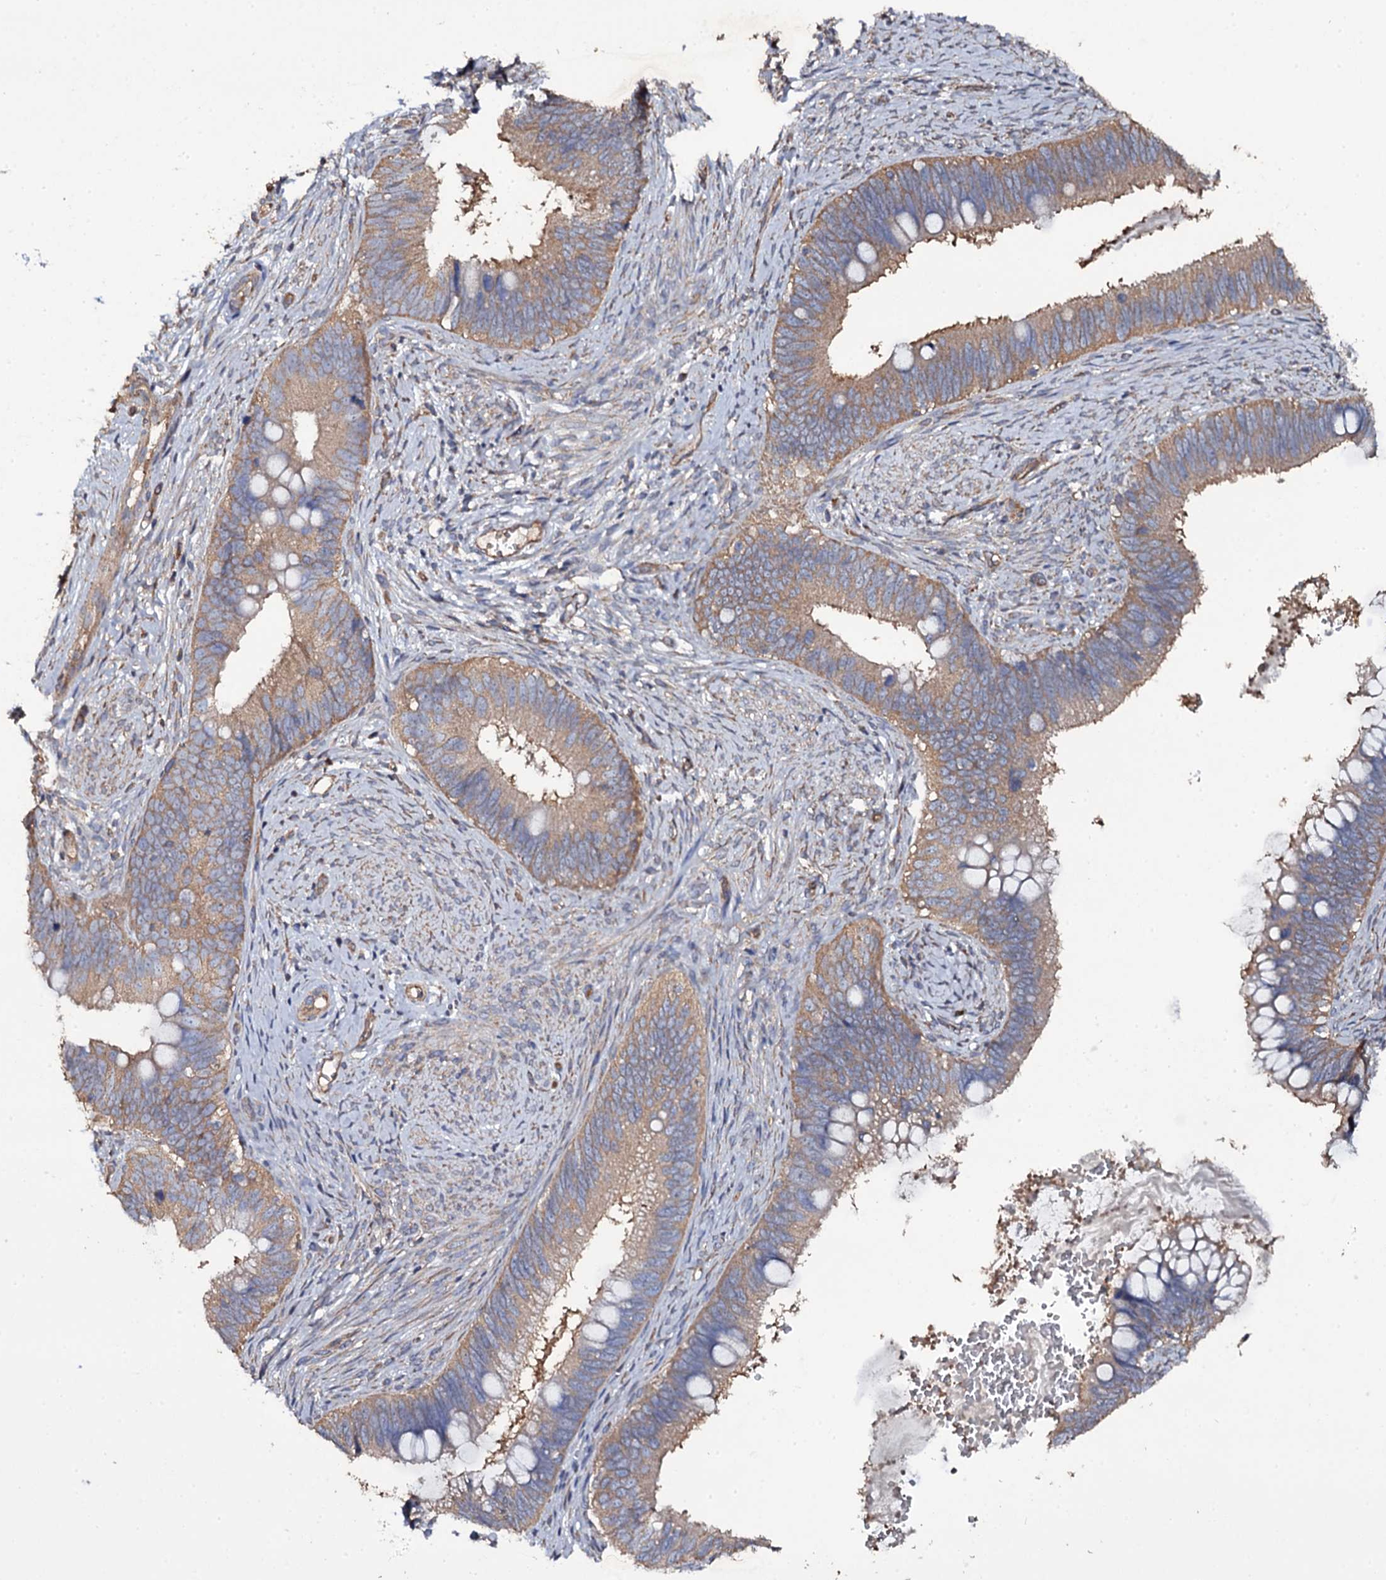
{"staining": {"intensity": "moderate", "quantity": ">75%", "location": "cytoplasmic/membranous"}, "tissue": "cervical cancer", "cell_type": "Tumor cells", "image_type": "cancer", "snomed": [{"axis": "morphology", "description": "Adenocarcinoma, NOS"}, {"axis": "topography", "description": "Cervix"}], "caption": "Brown immunohistochemical staining in cervical cancer demonstrates moderate cytoplasmic/membranous expression in about >75% of tumor cells.", "gene": "TTC23", "patient": {"sex": "female", "age": 42}}